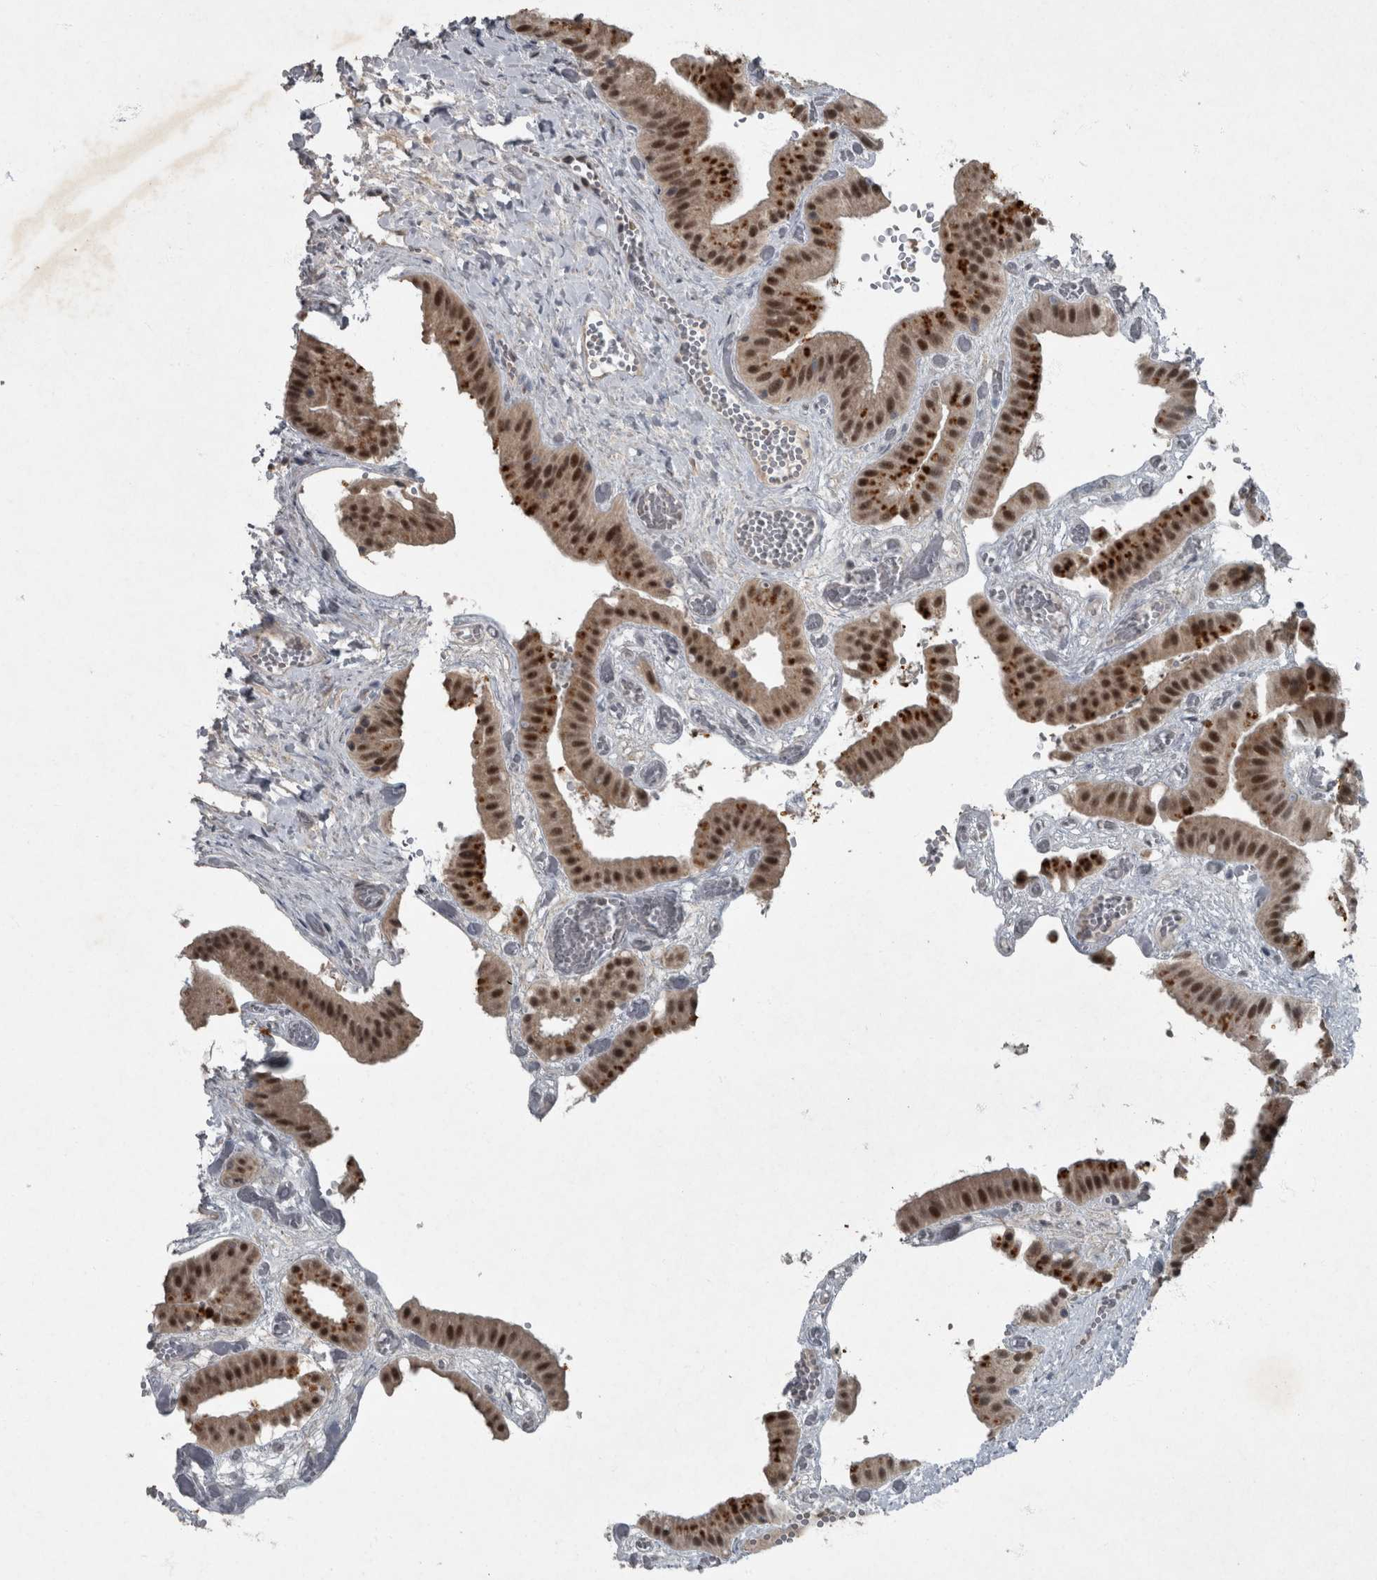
{"staining": {"intensity": "strong", "quantity": ">75%", "location": "nuclear"}, "tissue": "gallbladder", "cell_type": "Glandular cells", "image_type": "normal", "snomed": [{"axis": "morphology", "description": "Normal tissue, NOS"}, {"axis": "topography", "description": "Gallbladder"}], "caption": "Gallbladder stained for a protein (brown) shows strong nuclear positive expression in approximately >75% of glandular cells.", "gene": "WDR33", "patient": {"sex": "female", "age": 64}}